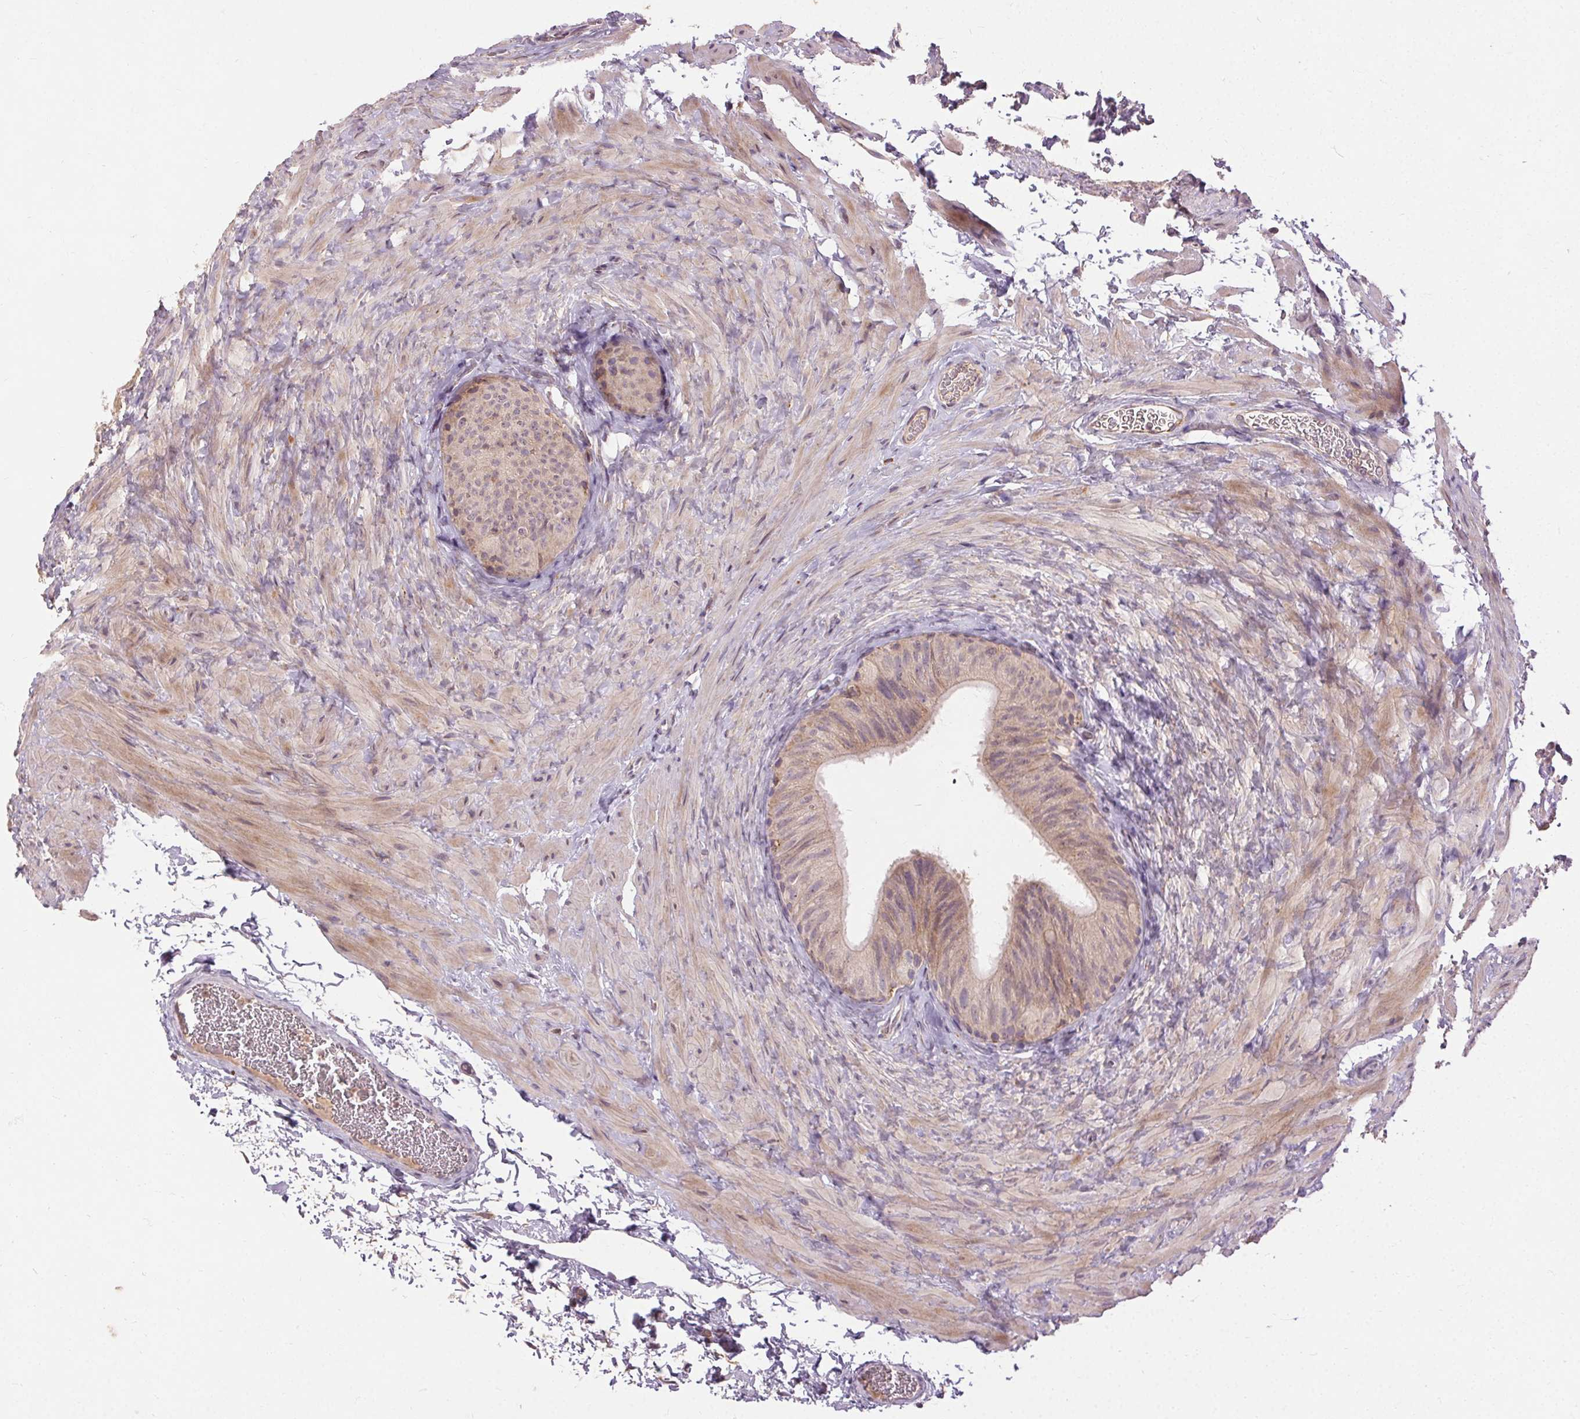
{"staining": {"intensity": "weak", "quantity": "25%-75%", "location": "cytoplasmic/membranous"}, "tissue": "epididymis", "cell_type": "Glandular cells", "image_type": "normal", "snomed": [{"axis": "morphology", "description": "Normal tissue, NOS"}, {"axis": "topography", "description": "Epididymis, spermatic cord, NOS"}, {"axis": "topography", "description": "Epididymis"}], "caption": "Immunohistochemistry staining of unremarkable epididymis, which exhibits low levels of weak cytoplasmic/membranous expression in approximately 25%-75% of glandular cells indicating weak cytoplasmic/membranous protein positivity. The staining was performed using DAB (3,3'-diaminobenzidine) (brown) for protein detection and nuclei were counterstained in hematoxylin (blue).", "gene": "REP15", "patient": {"sex": "male", "age": 31}}